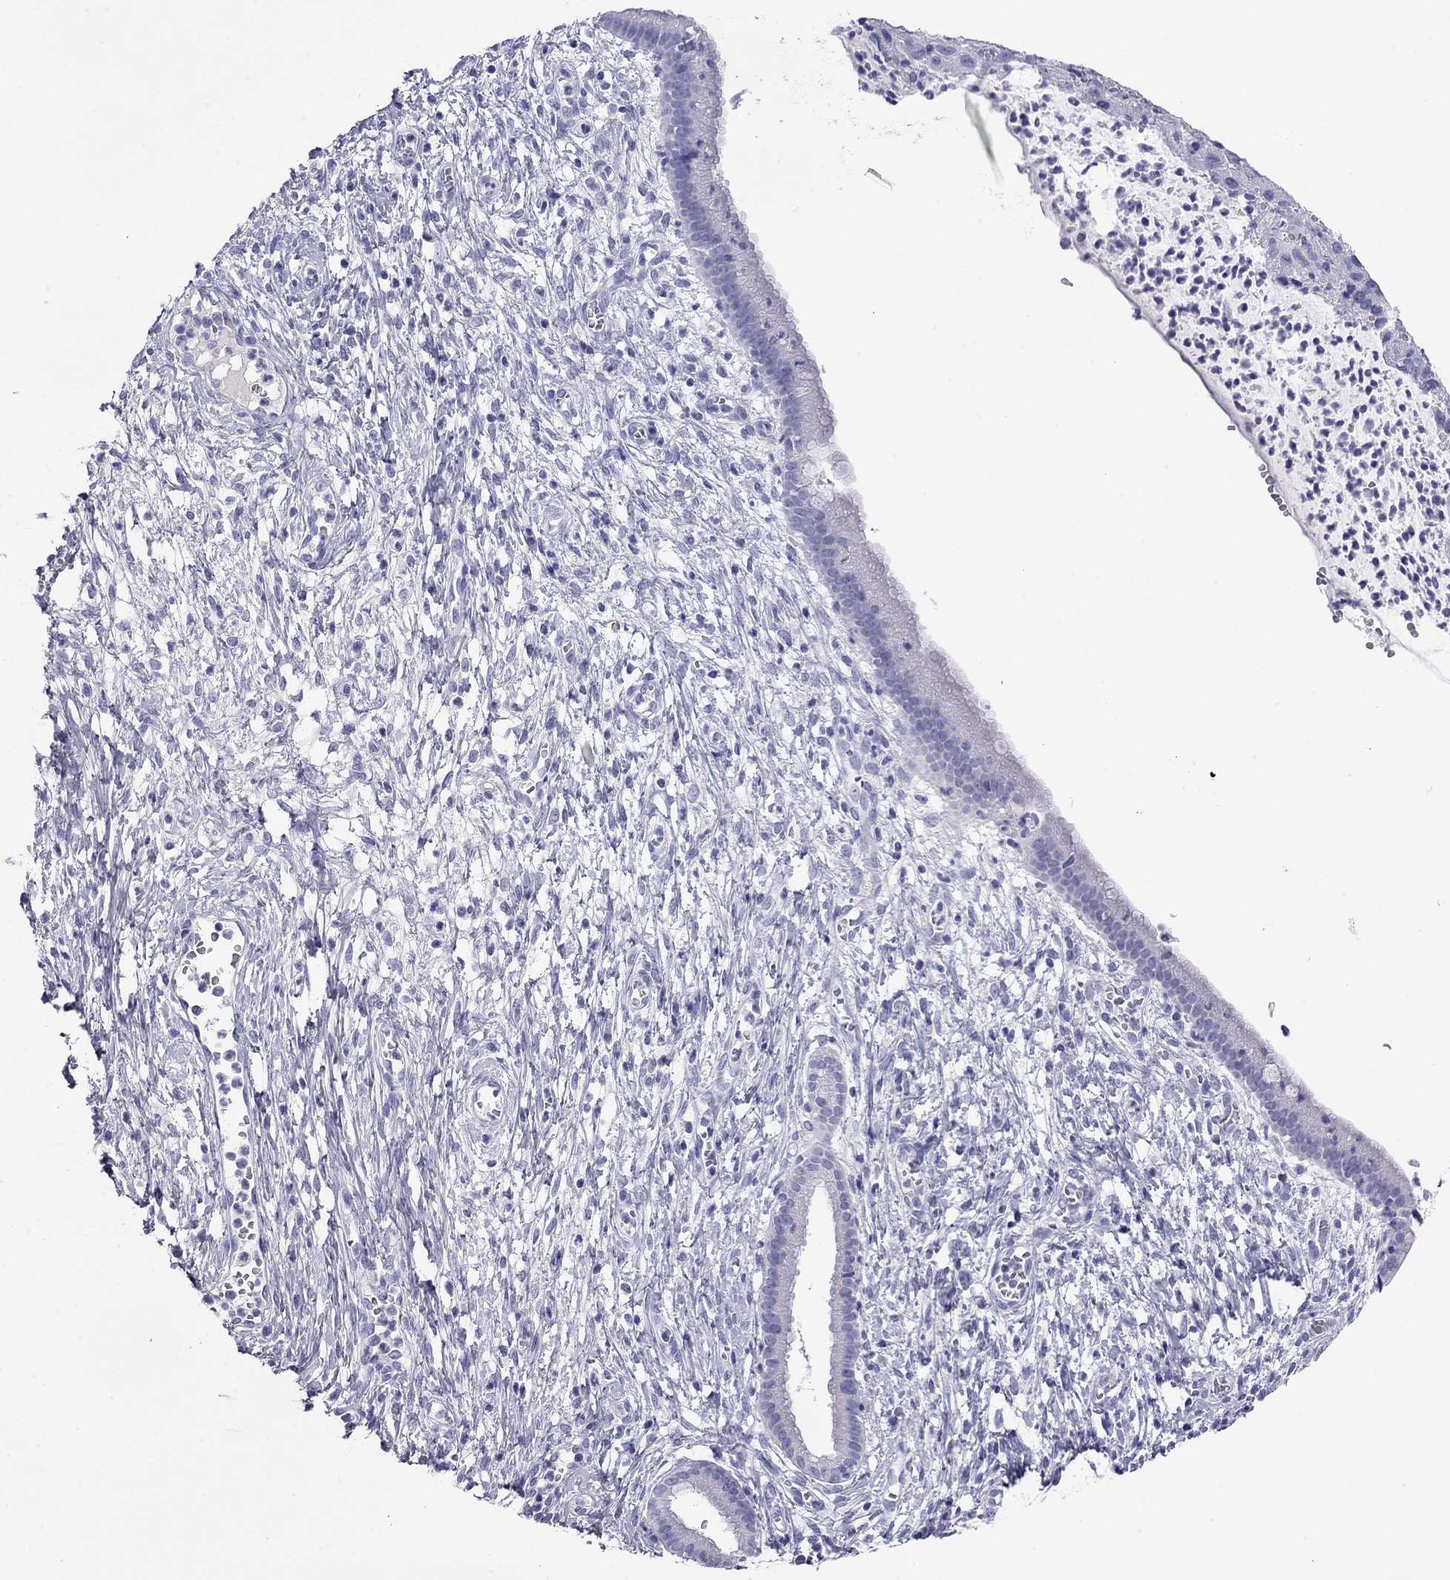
{"staining": {"intensity": "negative", "quantity": "none", "location": "none"}, "tissue": "cervical cancer", "cell_type": "Tumor cells", "image_type": "cancer", "snomed": [{"axis": "morphology", "description": "Squamous cell carcinoma, NOS"}, {"axis": "topography", "description": "Cervix"}], "caption": "The immunohistochemistry (IHC) histopathology image has no significant expression in tumor cells of squamous cell carcinoma (cervical) tissue.", "gene": "ODF4", "patient": {"sex": "female", "age": 32}}